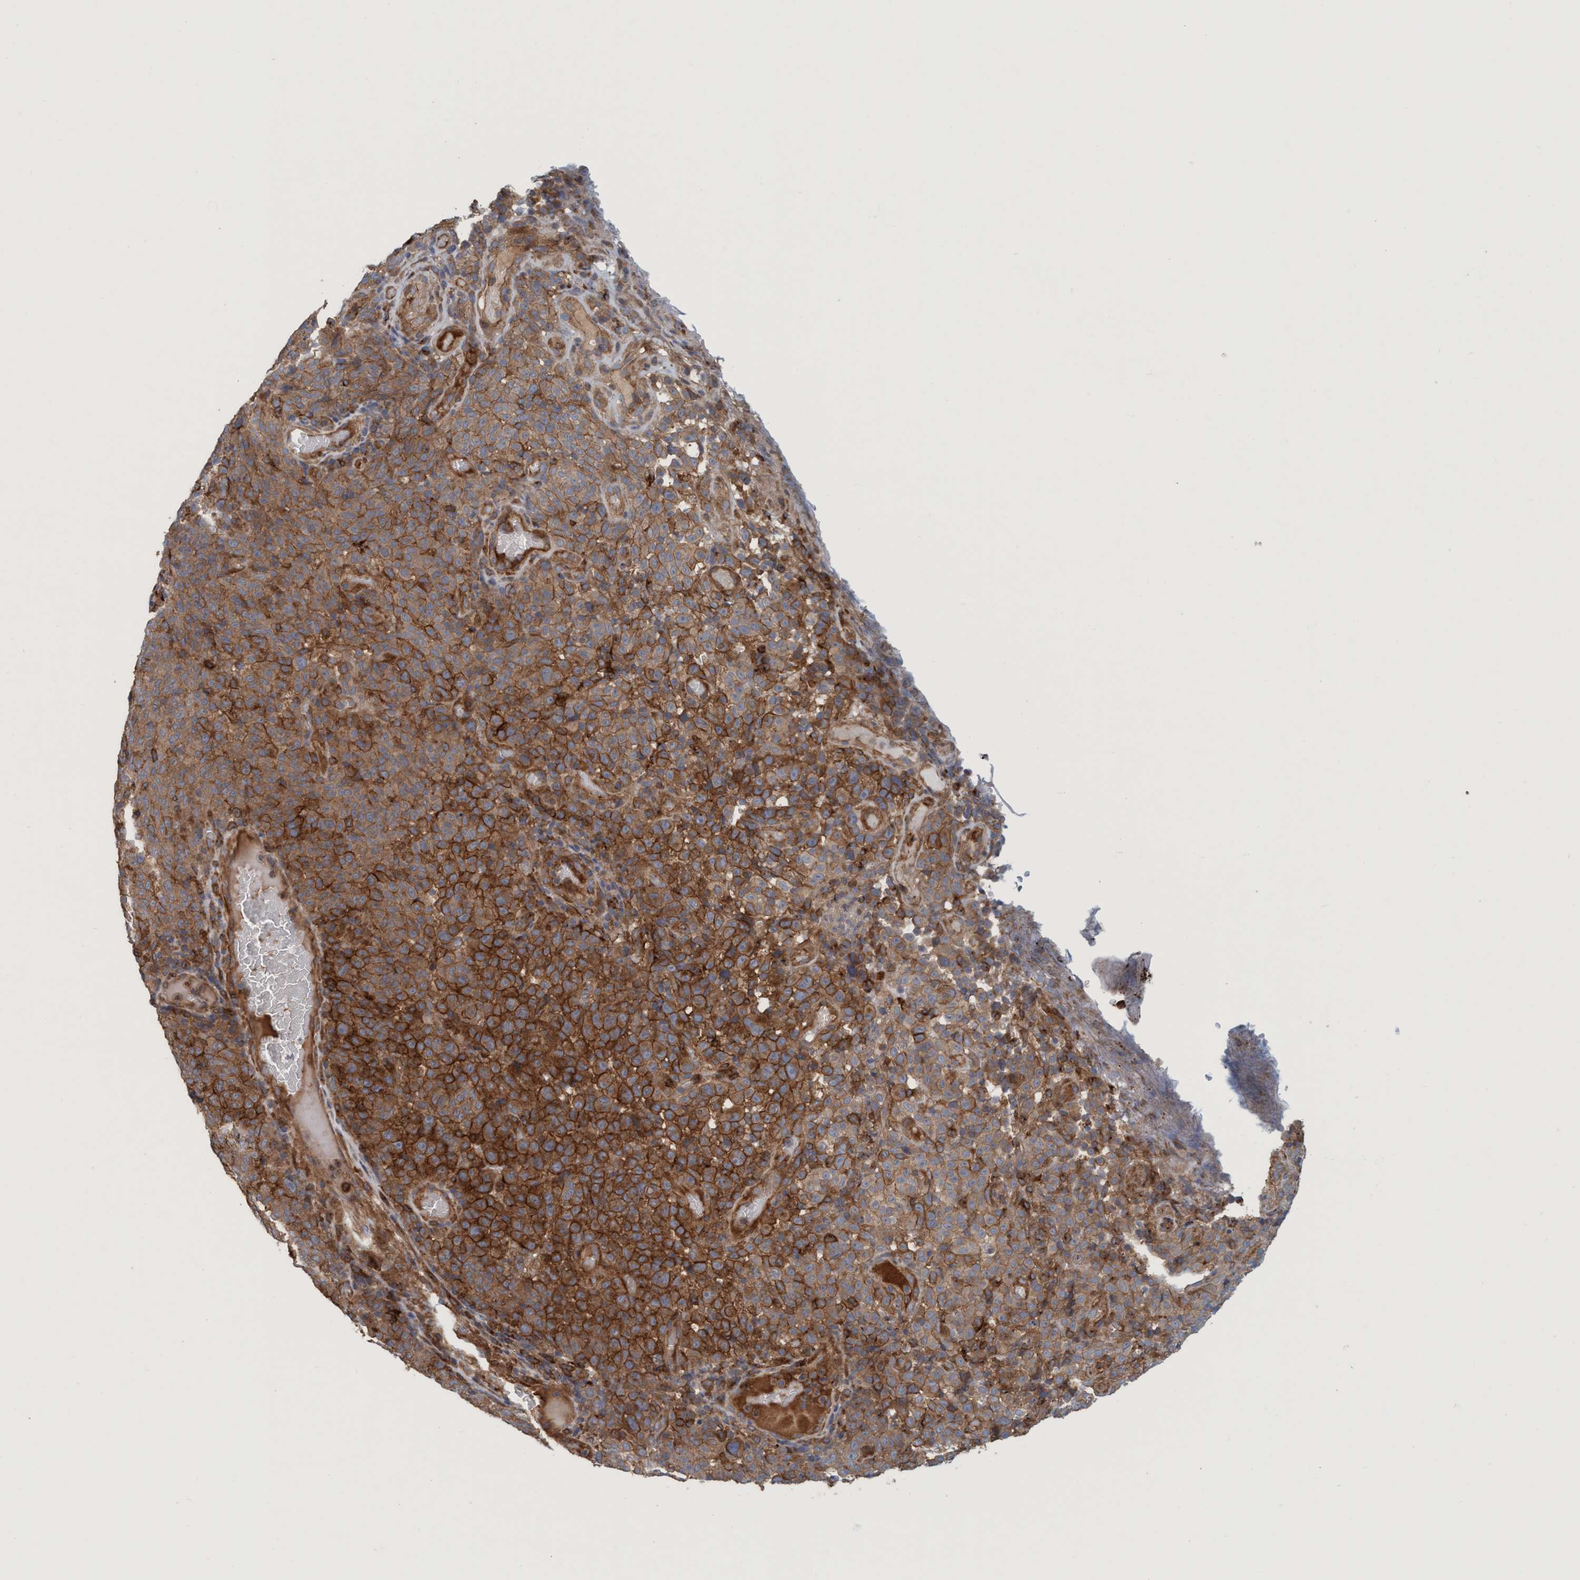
{"staining": {"intensity": "strong", "quantity": ">75%", "location": "cytoplasmic/membranous"}, "tissue": "melanoma", "cell_type": "Tumor cells", "image_type": "cancer", "snomed": [{"axis": "morphology", "description": "Malignant melanoma, NOS"}, {"axis": "topography", "description": "Skin"}], "caption": "Melanoma stained with immunohistochemistry (IHC) displays strong cytoplasmic/membranous staining in approximately >75% of tumor cells. The protein is stained brown, and the nuclei are stained in blue (DAB IHC with brightfield microscopy, high magnification).", "gene": "SPECC1", "patient": {"sex": "female", "age": 82}}